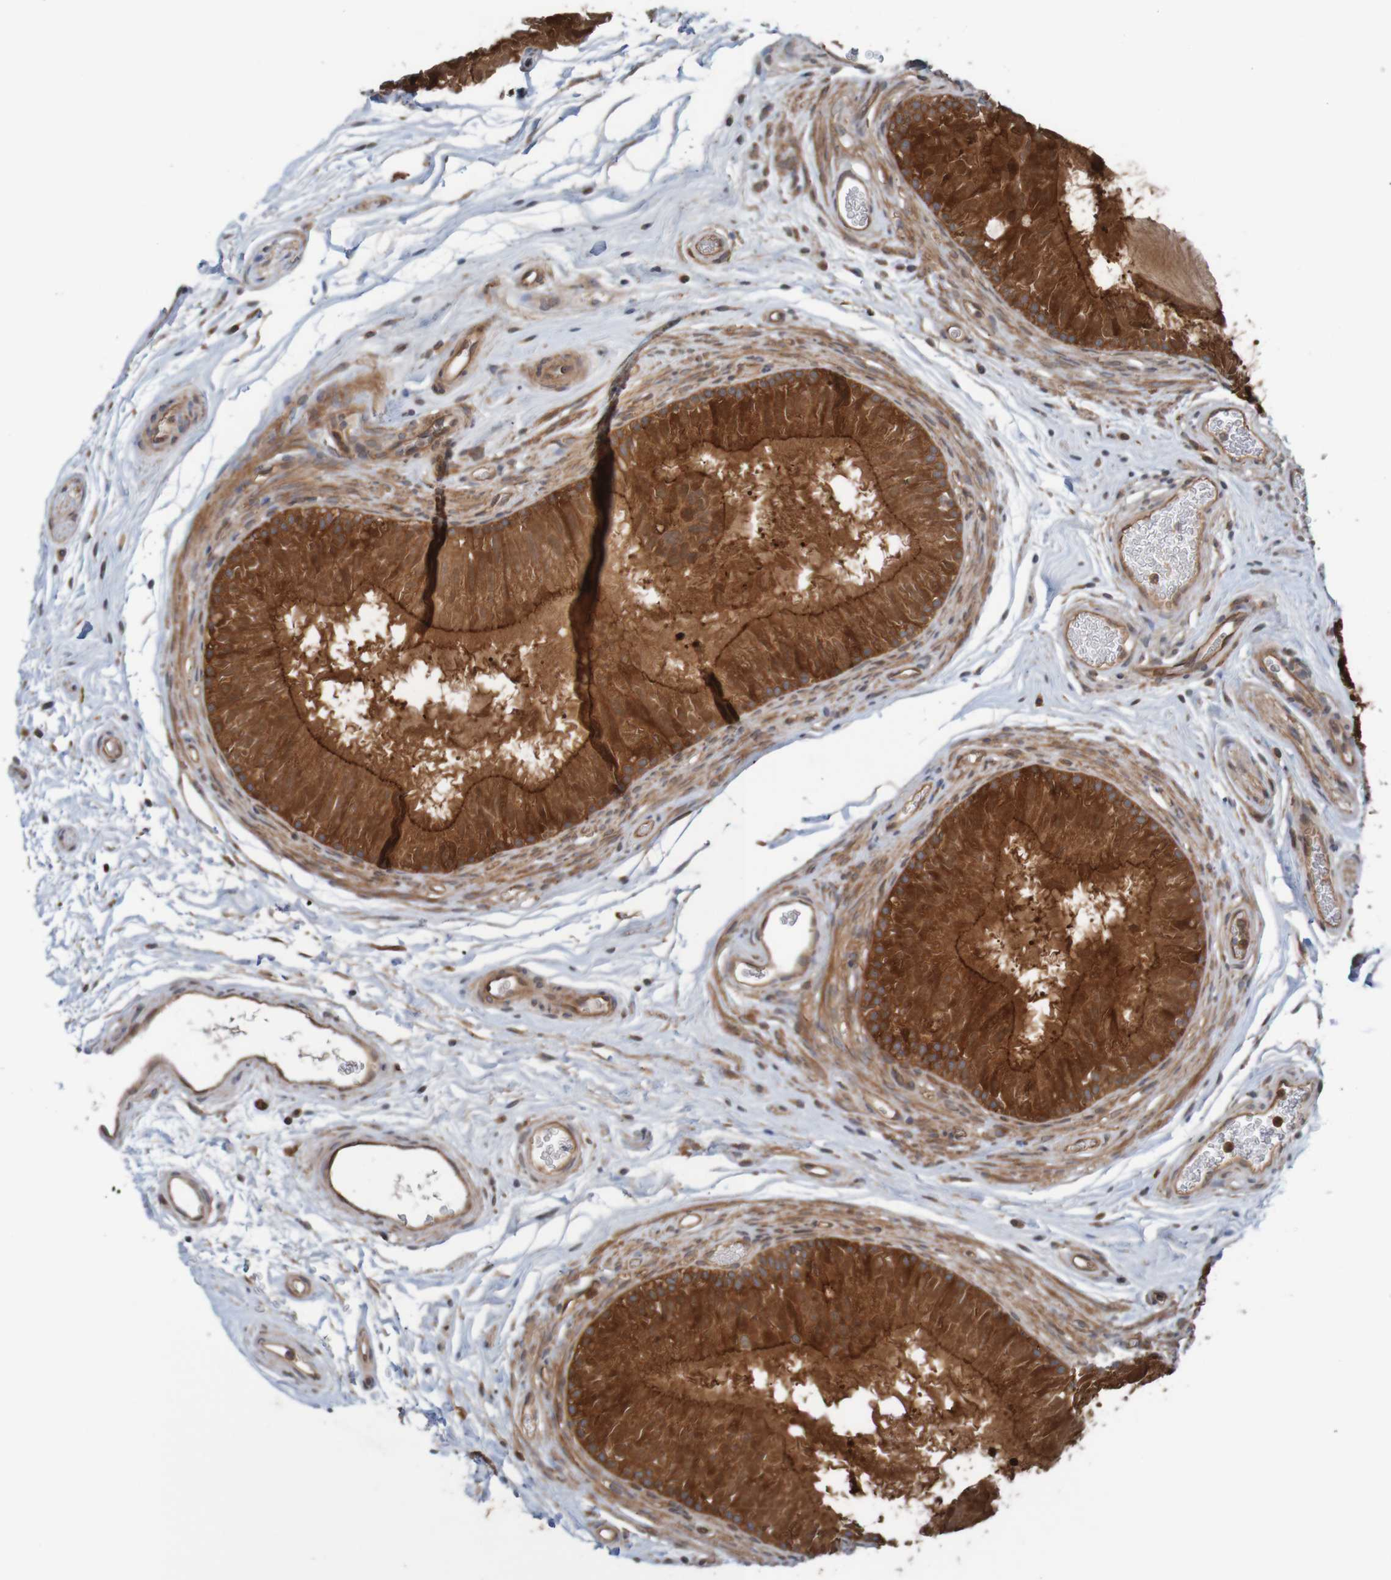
{"staining": {"intensity": "strong", "quantity": ">75%", "location": "cytoplasmic/membranous"}, "tissue": "epididymis", "cell_type": "Glandular cells", "image_type": "normal", "snomed": [{"axis": "morphology", "description": "Normal tissue, NOS"}, {"axis": "topography", "description": "Epididymis"}], "caption": "This image exhibits IHC staining of benign human epididymis, with high strong cytoplasmic/membranous staining in approximately >75% of glandular cells.", "gene": "ARHGEF11", "patient": {"sex": "male", "age": 36}}